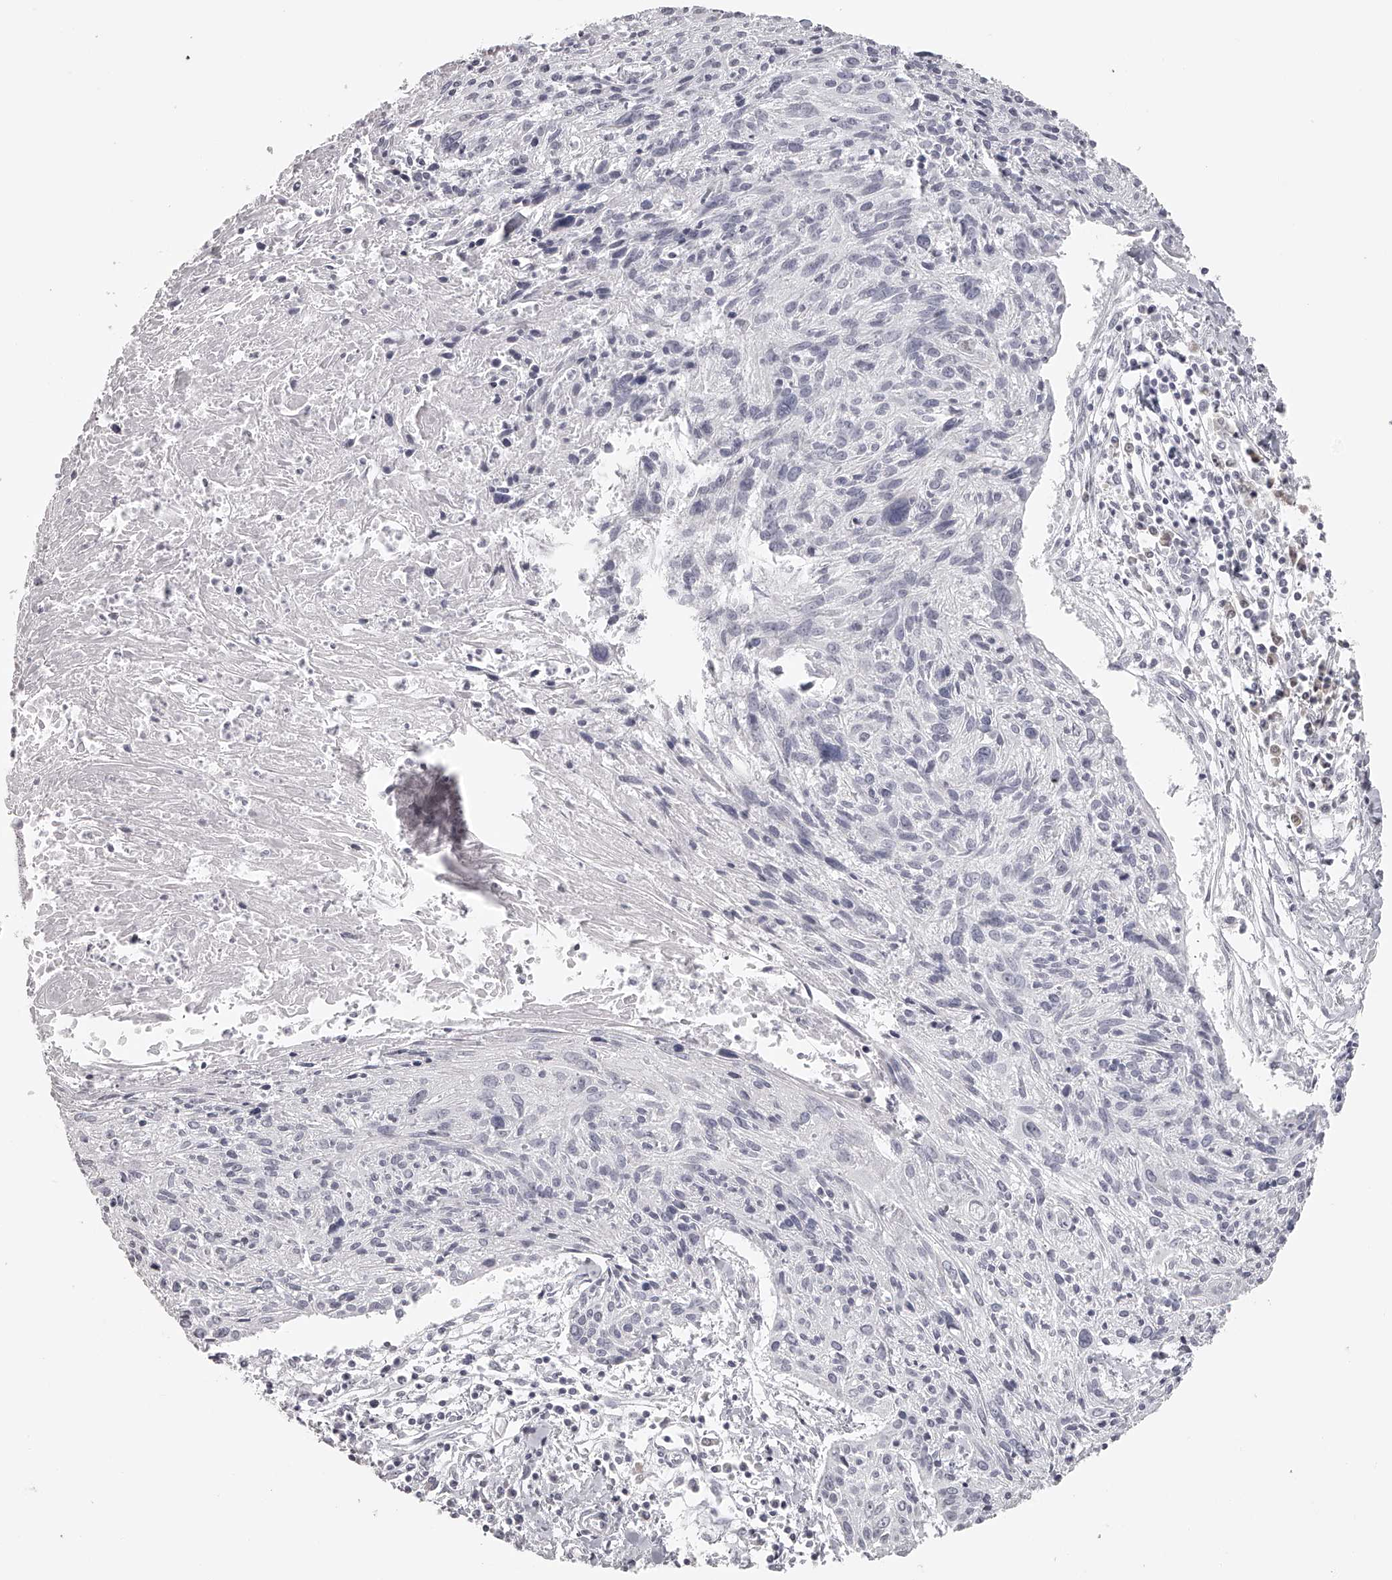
{"staining": {"intensity": "negative", "quantity": "none", "location": "none"}, "tissue": "cervical cancer", "cell_type": "Tumor cells", "image_type": "cancer", "snomed": [{"axis": "morphology", "description": "Squamous cell carcinoma, NOS"}, {"axis": "topography", "description": "Cervix"}], "caption": "There is no significant positivity in tumor cells of cervical squamous cell carcinoma.", "gene": "SEC11C", "patient": {"sex": "female", "age": 51}}